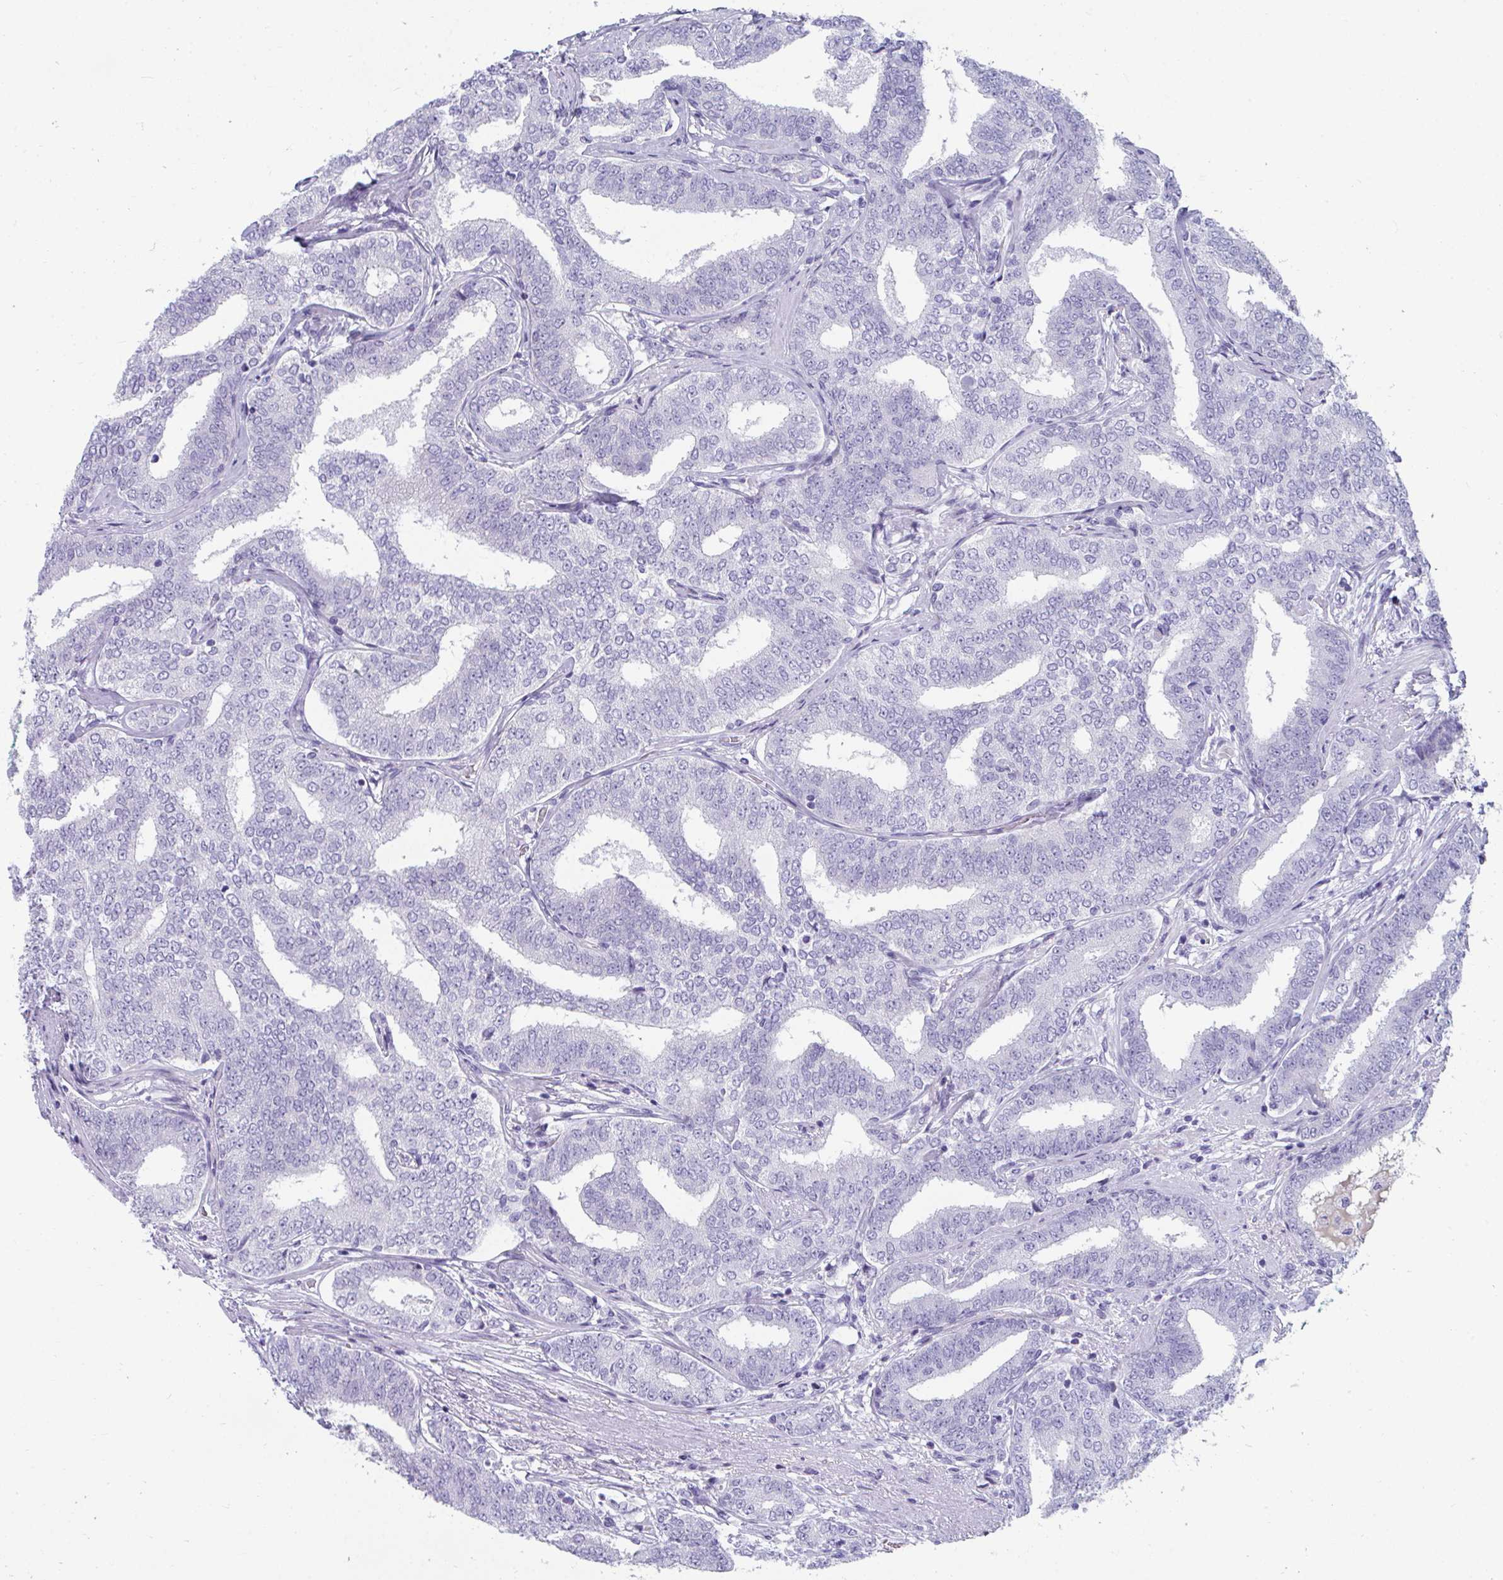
{"staining": {"intensity": "negative", "quantity": "none", "location": "none"}, "tissue": "prostate cancer", "cell_type": "Tumor cells", "image_type": "cancer", "snomed": [{"axis": "morphology", "description": "Adenocarcinoma, High grade"}, {"axis": "topography", "description": "Prostate"}], "caption": "This is an immunohistochemistry (IHC) micrograph of human prostate high-grade adenocarcinoma. There is no expression in tumor cells.", "gene": "TTC30B", "patient": {"sex": "male", "age": 72}}